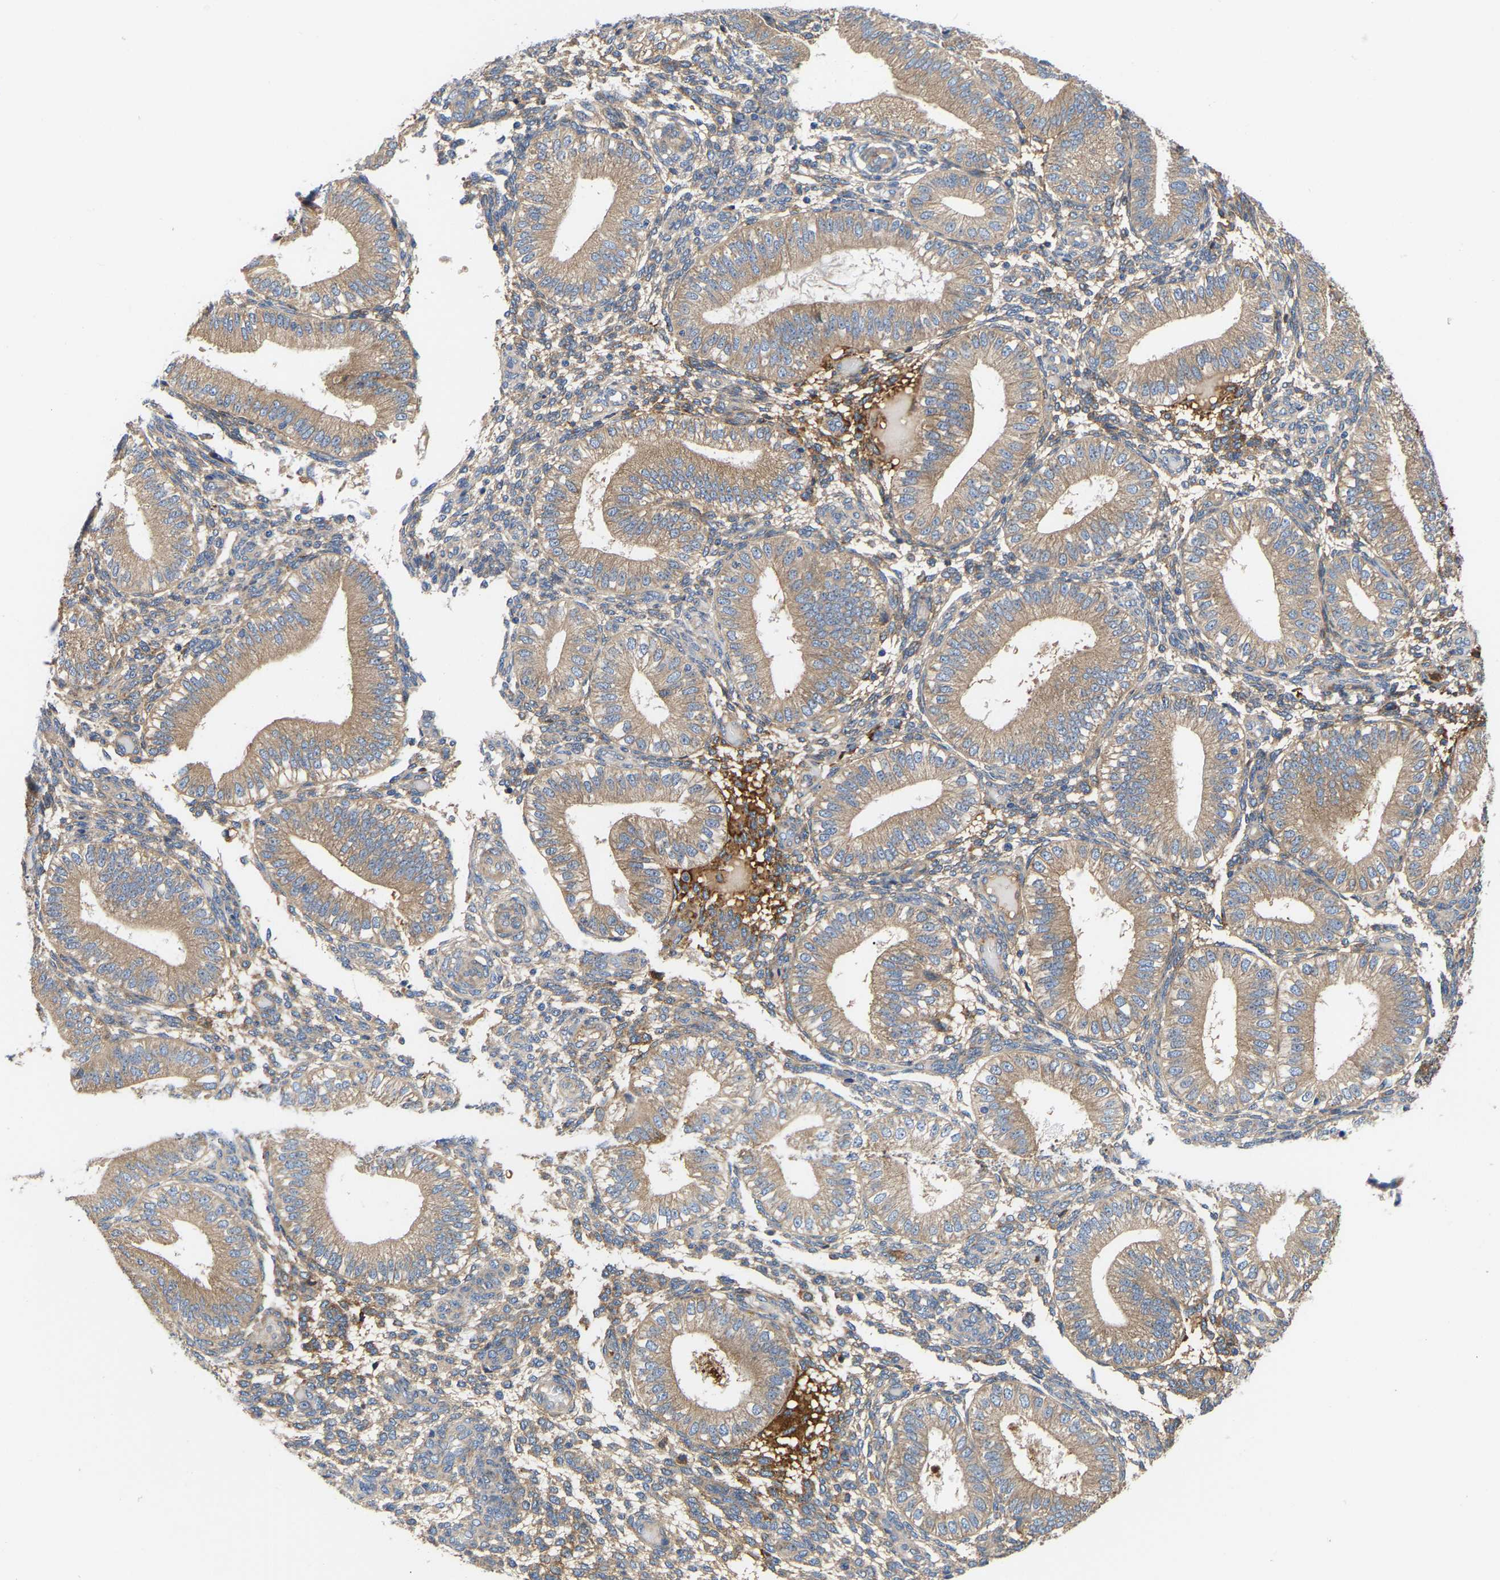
{"staining": {"intensity": "weak", "quantity": "25%-75%", "location": "cytoplasmic/membranous"}, "tissue": "endometrium", "cell_type": "Cells in endometrial stroma", "image_type": "normal", "snomed": [{"axis": "morphology", "description": "Normal tissue, NOS"}, {"axis": "topography", "description": "Endometrium"}], "caption": "This histopathology image demonstrates IHC staining of unremarkable endometrium, with low weak cytoplasmic/membranous staining in about 25%-75% of cells in endometrial stroma.", "gene": "AIMP2", "patient": {"sex": "female", "age": 39}}